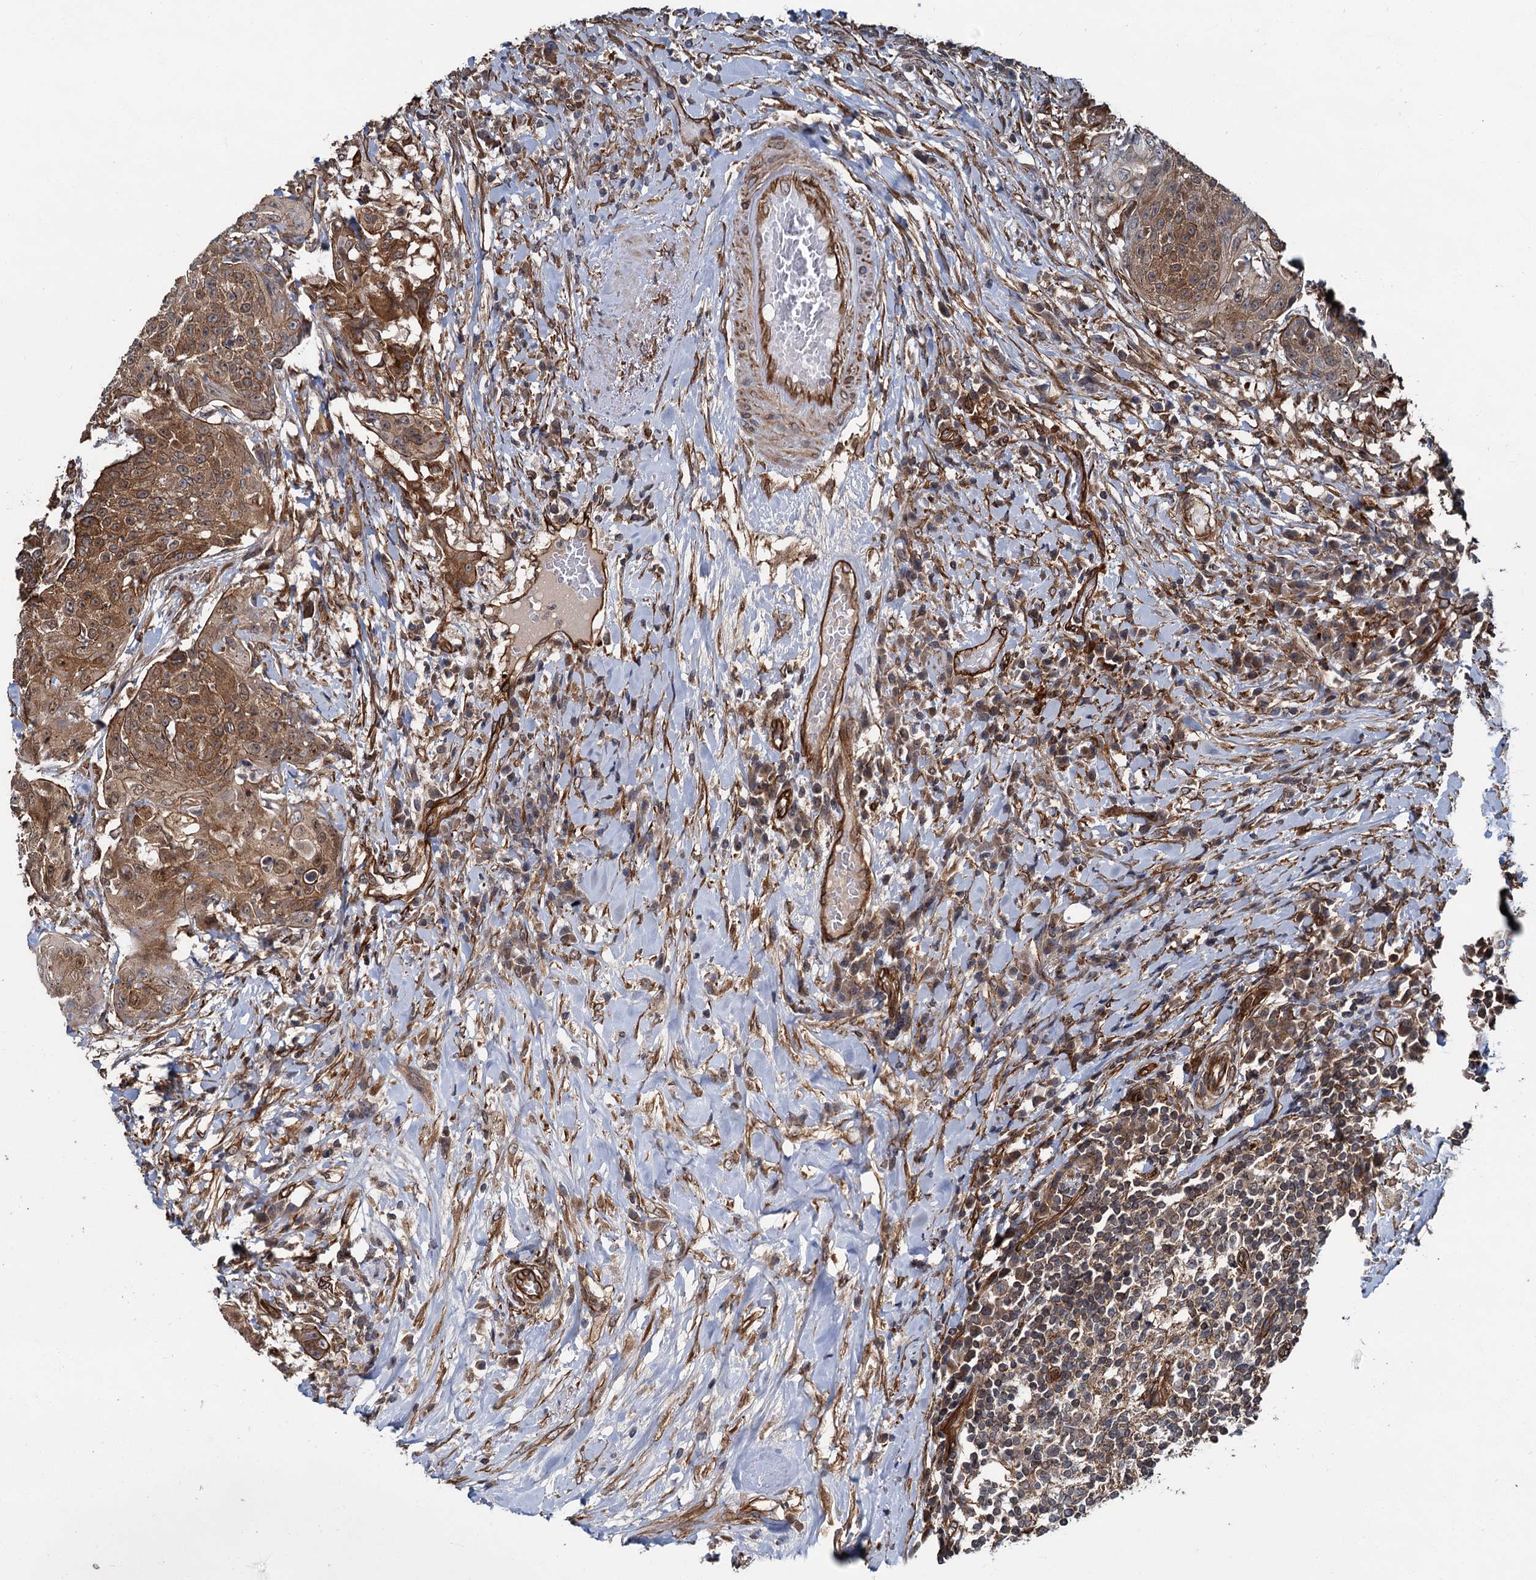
{"staining": {"intensity": "moderate", "quantity": ">75%", "location": "cytoplasmic/membranous"}, "tissue": "urothelial cancer", "cell_type": "Tumor cells", "image_type": "cancer", "snomed": [{"axis": "morphology", "description": "Urothelial carcinoma, High grade"}, {"axis": "topography", "description": "Urinary bladder"}], "caption": "This micrograph reveals IHC staining of human urothelial cancer, with medium moderate cytoplasmic/membranous staining in approximately >75% of tumor cells.", "gene": "ZFYVE19", "patient": {"sex": "female", "age": 63}}